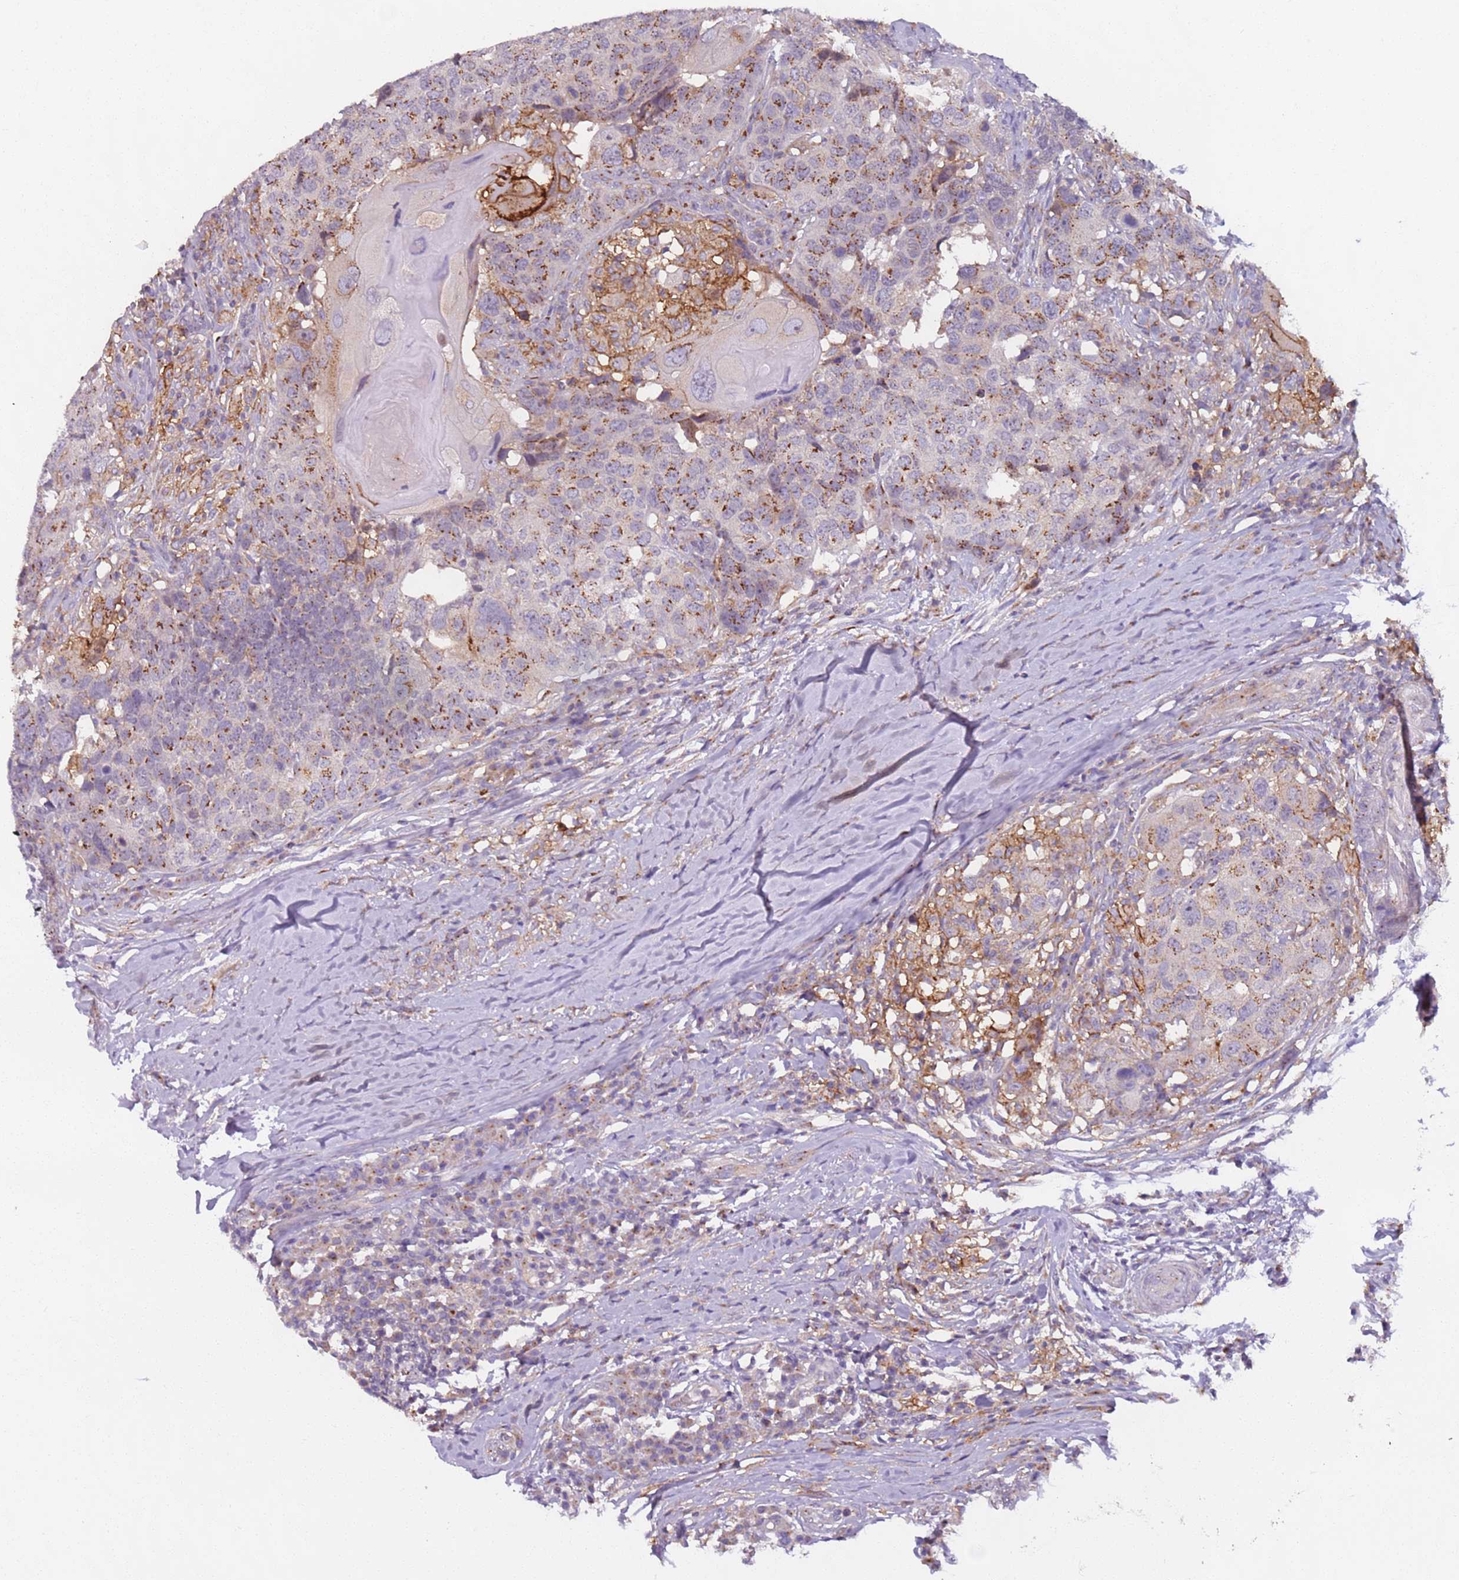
{"staining": {"intensity": "strong", "quantity": "<25%", "location": "cytoplasmic/membranous"}, "tissue": "head and neck cancer", "cell_type": "Tumor cells", "image_type": "cancer", "snomed": [{"axis": "morphology", "description": "Normal tissue, NOS"}, {"axis": "morphology", "description": "Squamous cell carcinoma, NOS"}, {"axis": "topography", "description": "Skeletal muscle"}, {"axis": "topography", "description": "Vascular tissue"}, {"axis": "topography", "description": "Peripheral nerve tissue"}, {"axis": "topography", "description": "Head-Neck"}], "caption": "Immunohistochemistry micrograph of human head and neck cancer stained for a protein (brown), which shows medium levels of strong cytoplasmic/membranous staining in about <25% of tumor cells.", "gene": "AKTIP", "patient": {"sex": "male", "age": 66}}